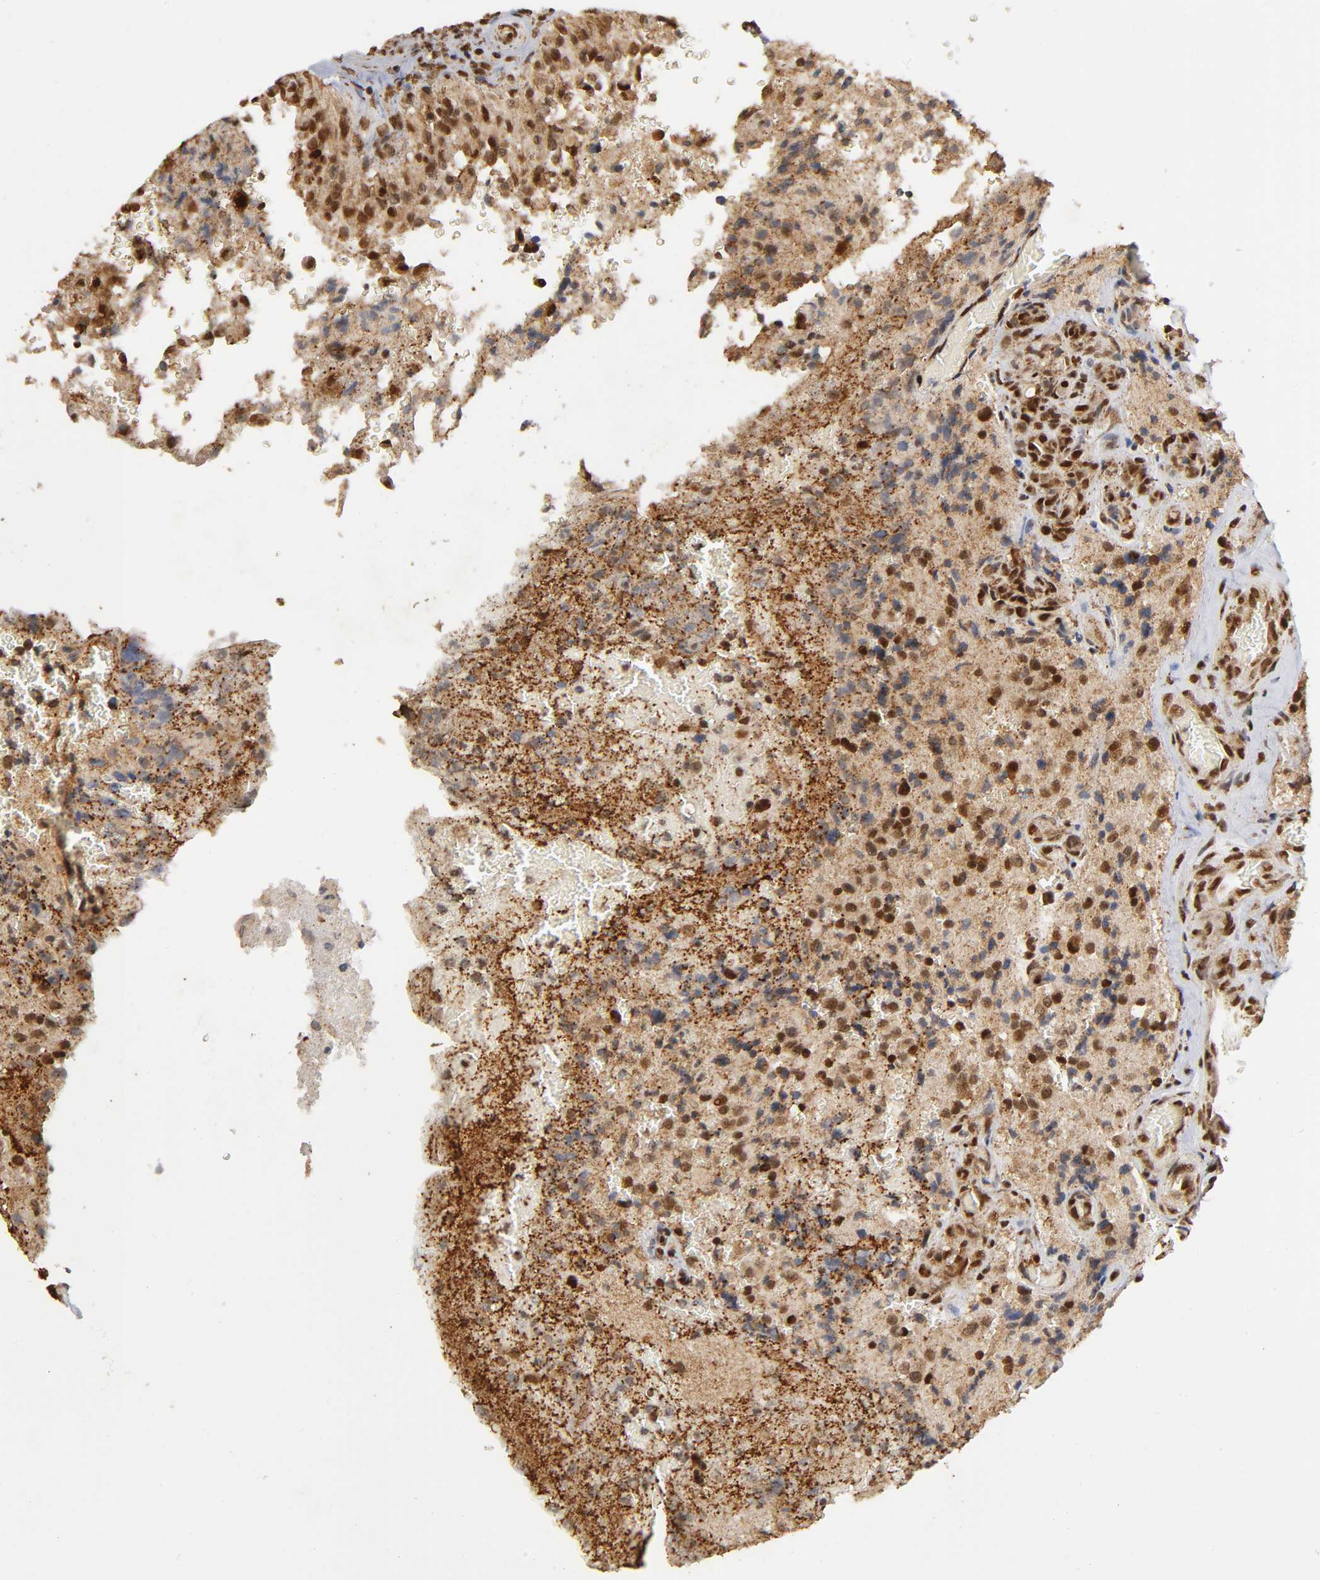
{"staining": {"intensity": "strong", "quantity": ">75%", "location": "cytoplasmic/membranous,nuclear"}, "tissue": "glioma", "cell_type": "Tumor cells", "image_type": "cancer", "snomed": [{"axis": "morphology", "description": "Normal tissue, NOS"}, {"axis": "morphology", "description": "Glioma, malignant, High grade"}, {"axis": "topography", "description": "Cerebral cortex"}], "caption": "Protein analysis of malignant high-grade glioma tissue shows strong cytoplasmic/membranous and nuclear expression in about >75% of tumor cells. The staining was performed using DAB (3,3'-diaminobenzidine) to visualize the protein expression in brown, while the nuclei were stained in blue with hematoxylin (Magnification: 20x).", "gene": "RNF122", "patient": {"sex": "male", "age": 56}}